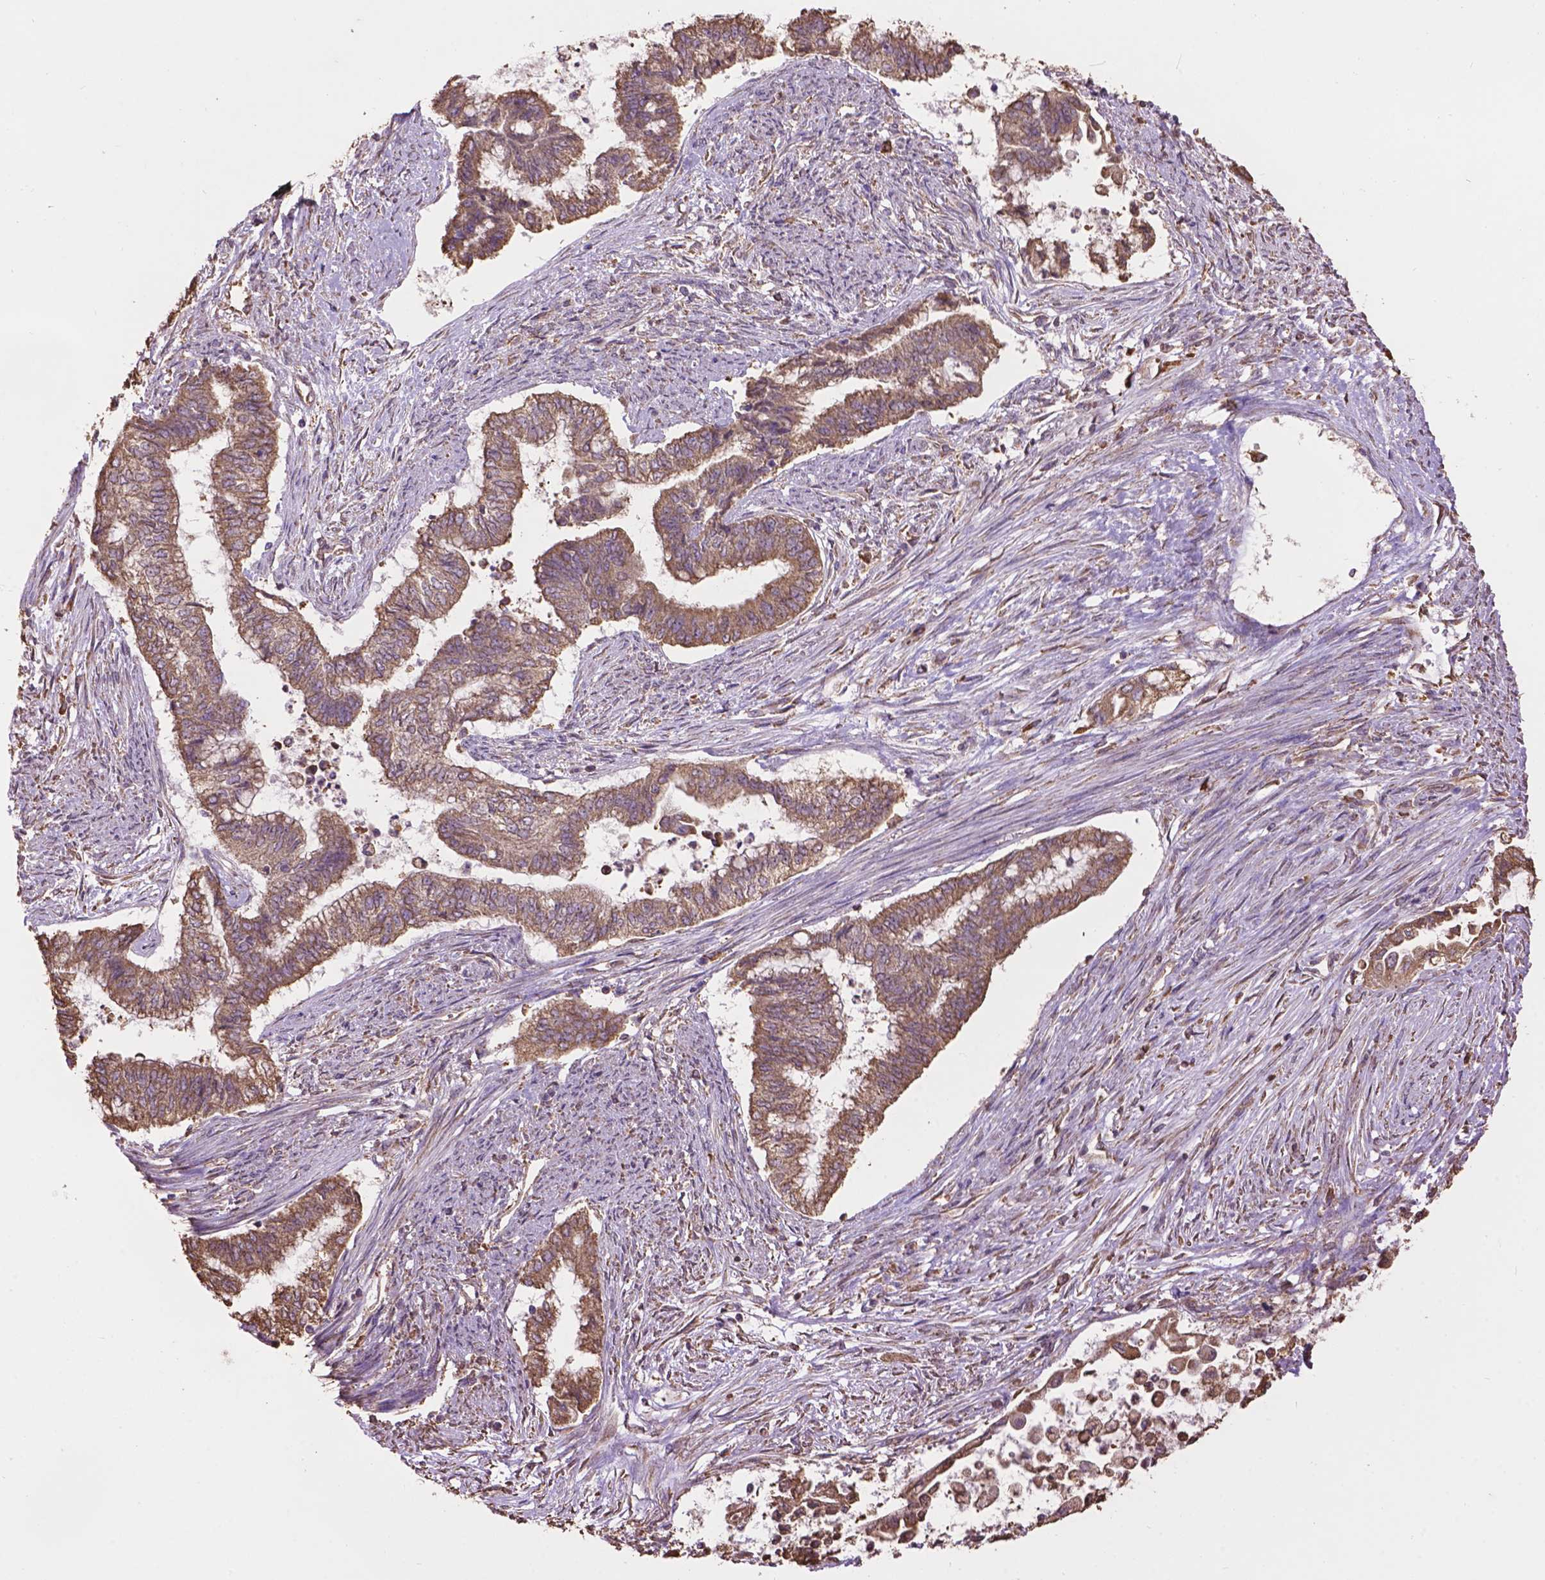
{"staining": {"intensity": "moderate", "quantity": ">75%", "location": "cytoplasmic/membranous"}, "tissue": "endometrial cancer", "cell_type": "Tumor cells", "image_type": "cancer", "snomed": [{"axis": "morphology", "description": "Adenocarcinoma, NOS"}, {"axis": "topography", "description": "Endometrium"}], "caption": "High-magnification brightfield microscopy of endometrial adenocarcinoma stained with DAB (brown) and counterstained with hematoxylin (blue). tumor cells exhibit moderate cytoplasmic/membranous expression is seen in approximately>75% of cells.", "gene": "PPP2R5E", "patient": {"sex": "female", "age": 65}}